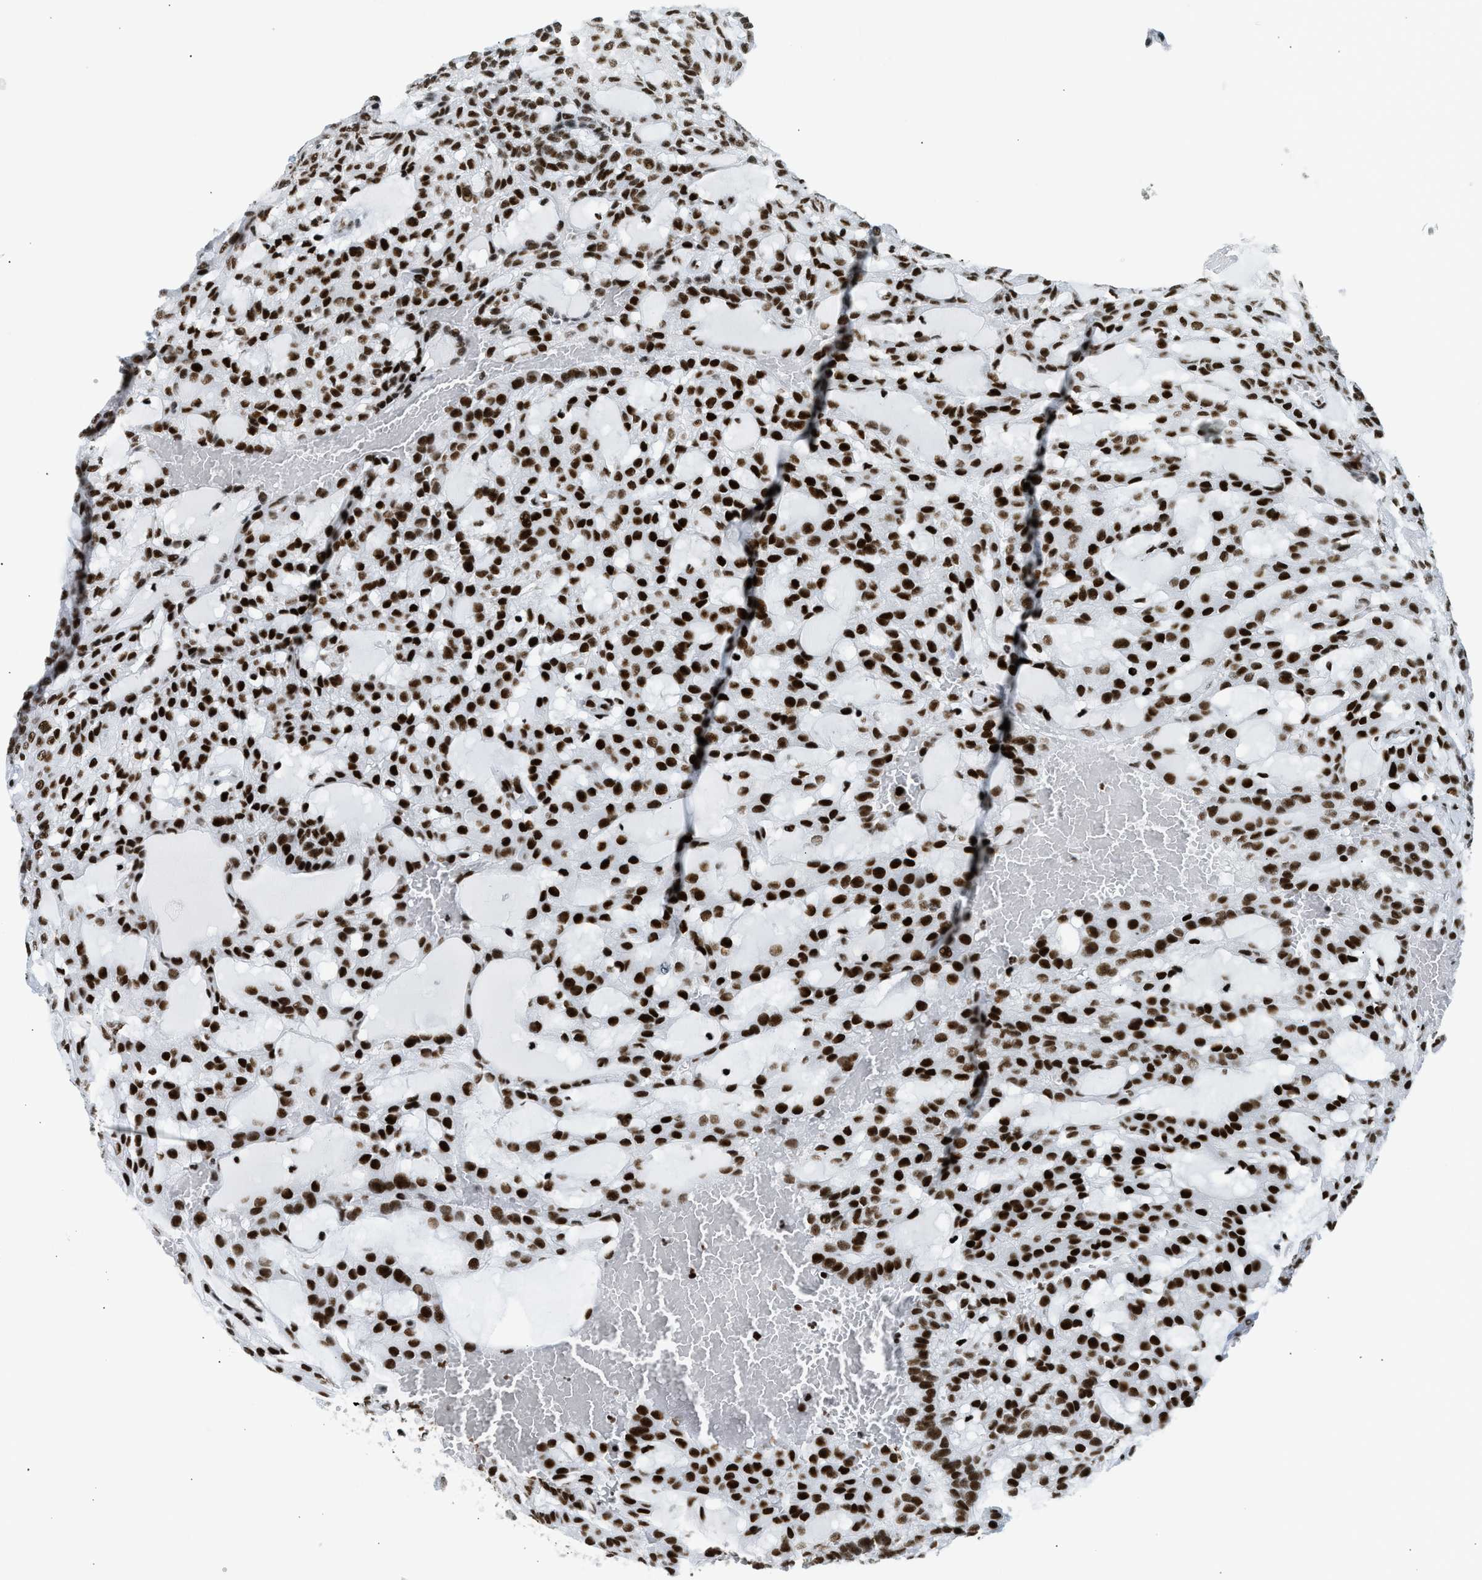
{"staining": {"intensity": "strong", "quantity": ">75%", "location": "nuclear"}, "tissue": "renal cancer", "cell_type": "Tumor cells", "image_type": "cancer", "snomed": [{"axis": "morphology", "description": "Adenocarcinoma, NOS"}, {"axis": "topography", "description": "Kidney"}], "caption": "Protein staining by immunohistochemistry (IHC) reveals strong nuclear expression in about >75% of tumor cells in adenocarcinoma (renal).", "gene": "PIF1", "patient": {"sex": "male", "age": 63}}